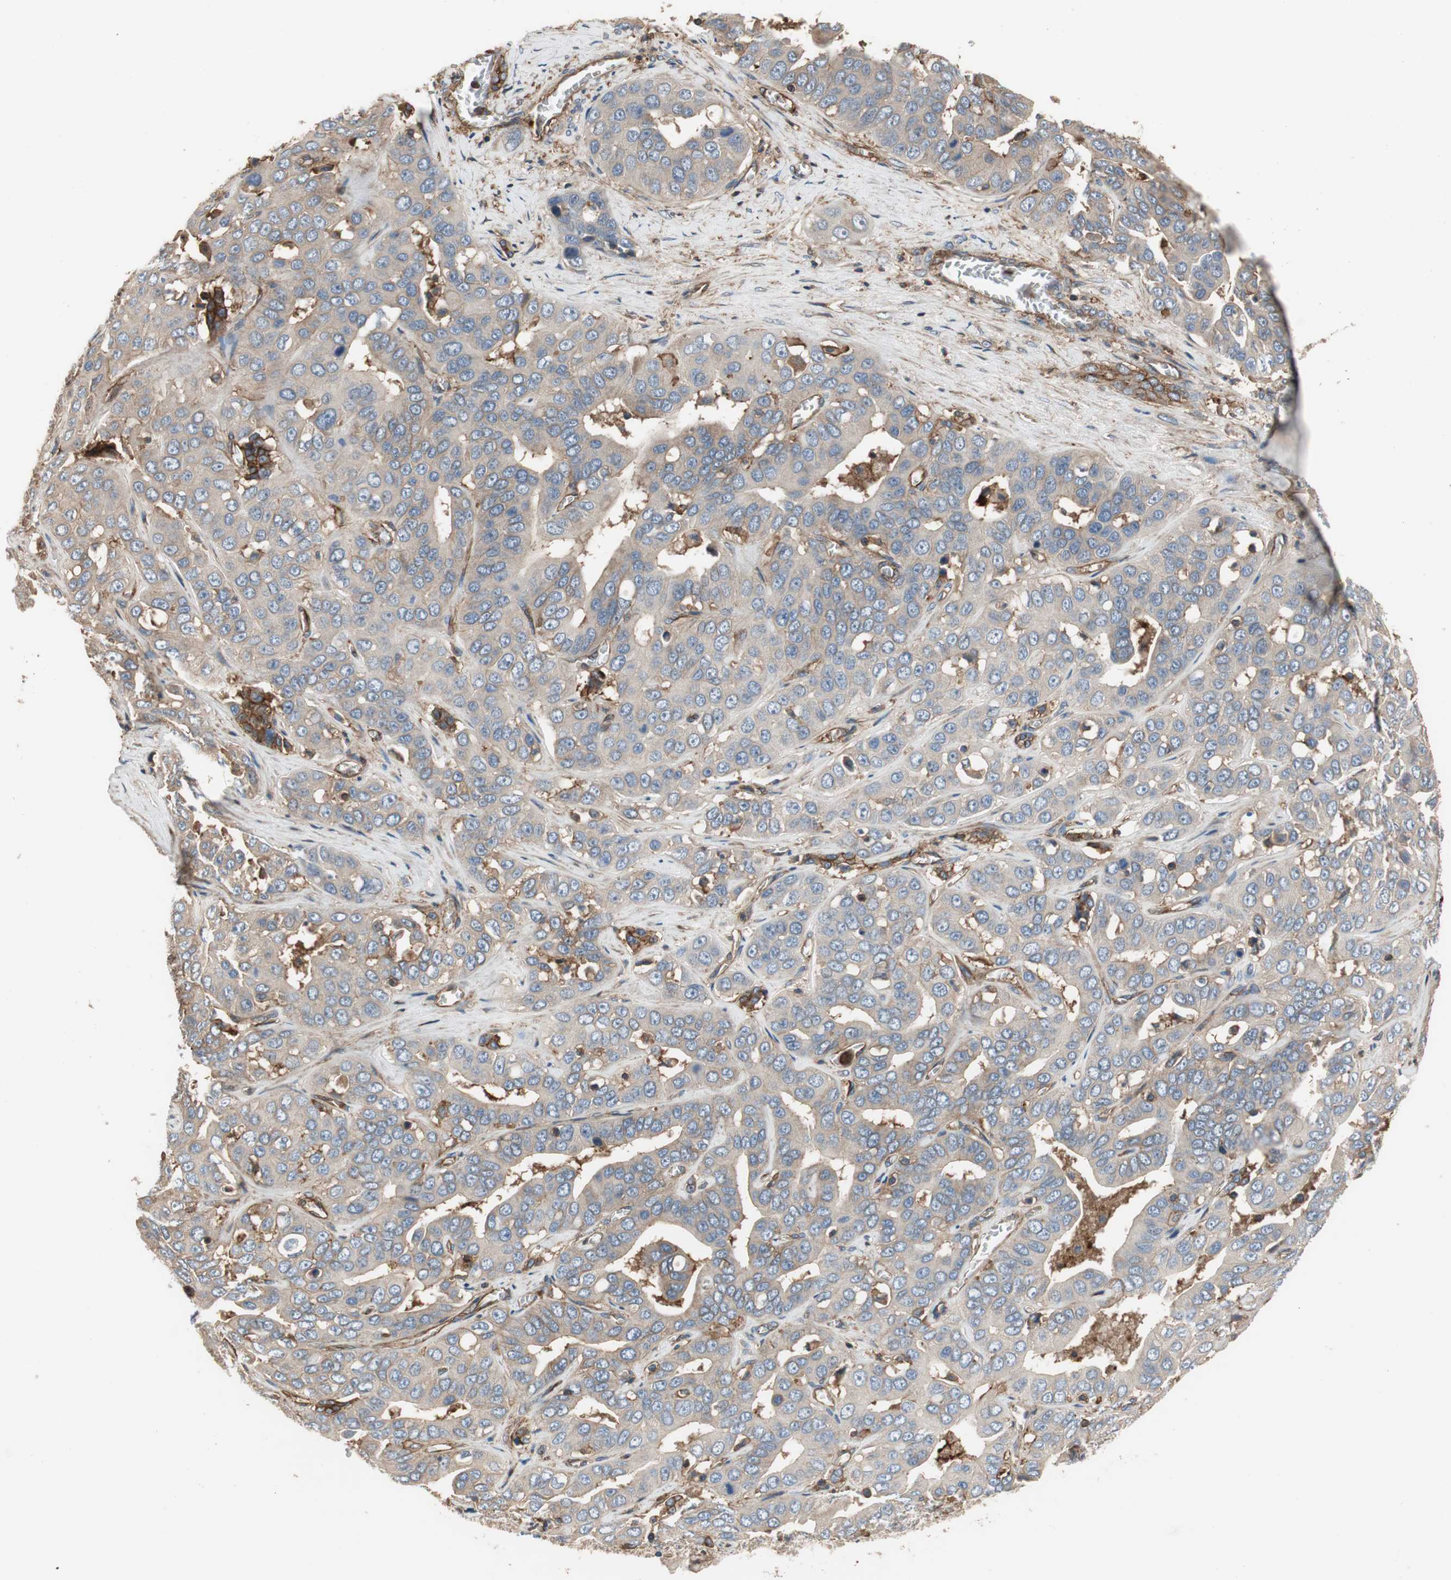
{"staining": {"intensity": "negative", "quantity": "none", "location": "none"}, "tissue": "liver cancer", "cell_type": "Tumor cells", "image_type": "cancer", "snomed": [{"axis": "morphology", "description": "Cholangiocarcinoma"}, {"axis": "topography", "description": "Liver"}], "caption": "The micrograph exhibits no significant staining in tumor cells of liver cholangiocarcinoma. The staining is performed using DAB (3,3'-diaminobenzidine) brown chromogen with nuclei counter-stained in using hematoxylin.", "gene": "IL1RL1", "patient": {"sex": "female", "age": 52}}